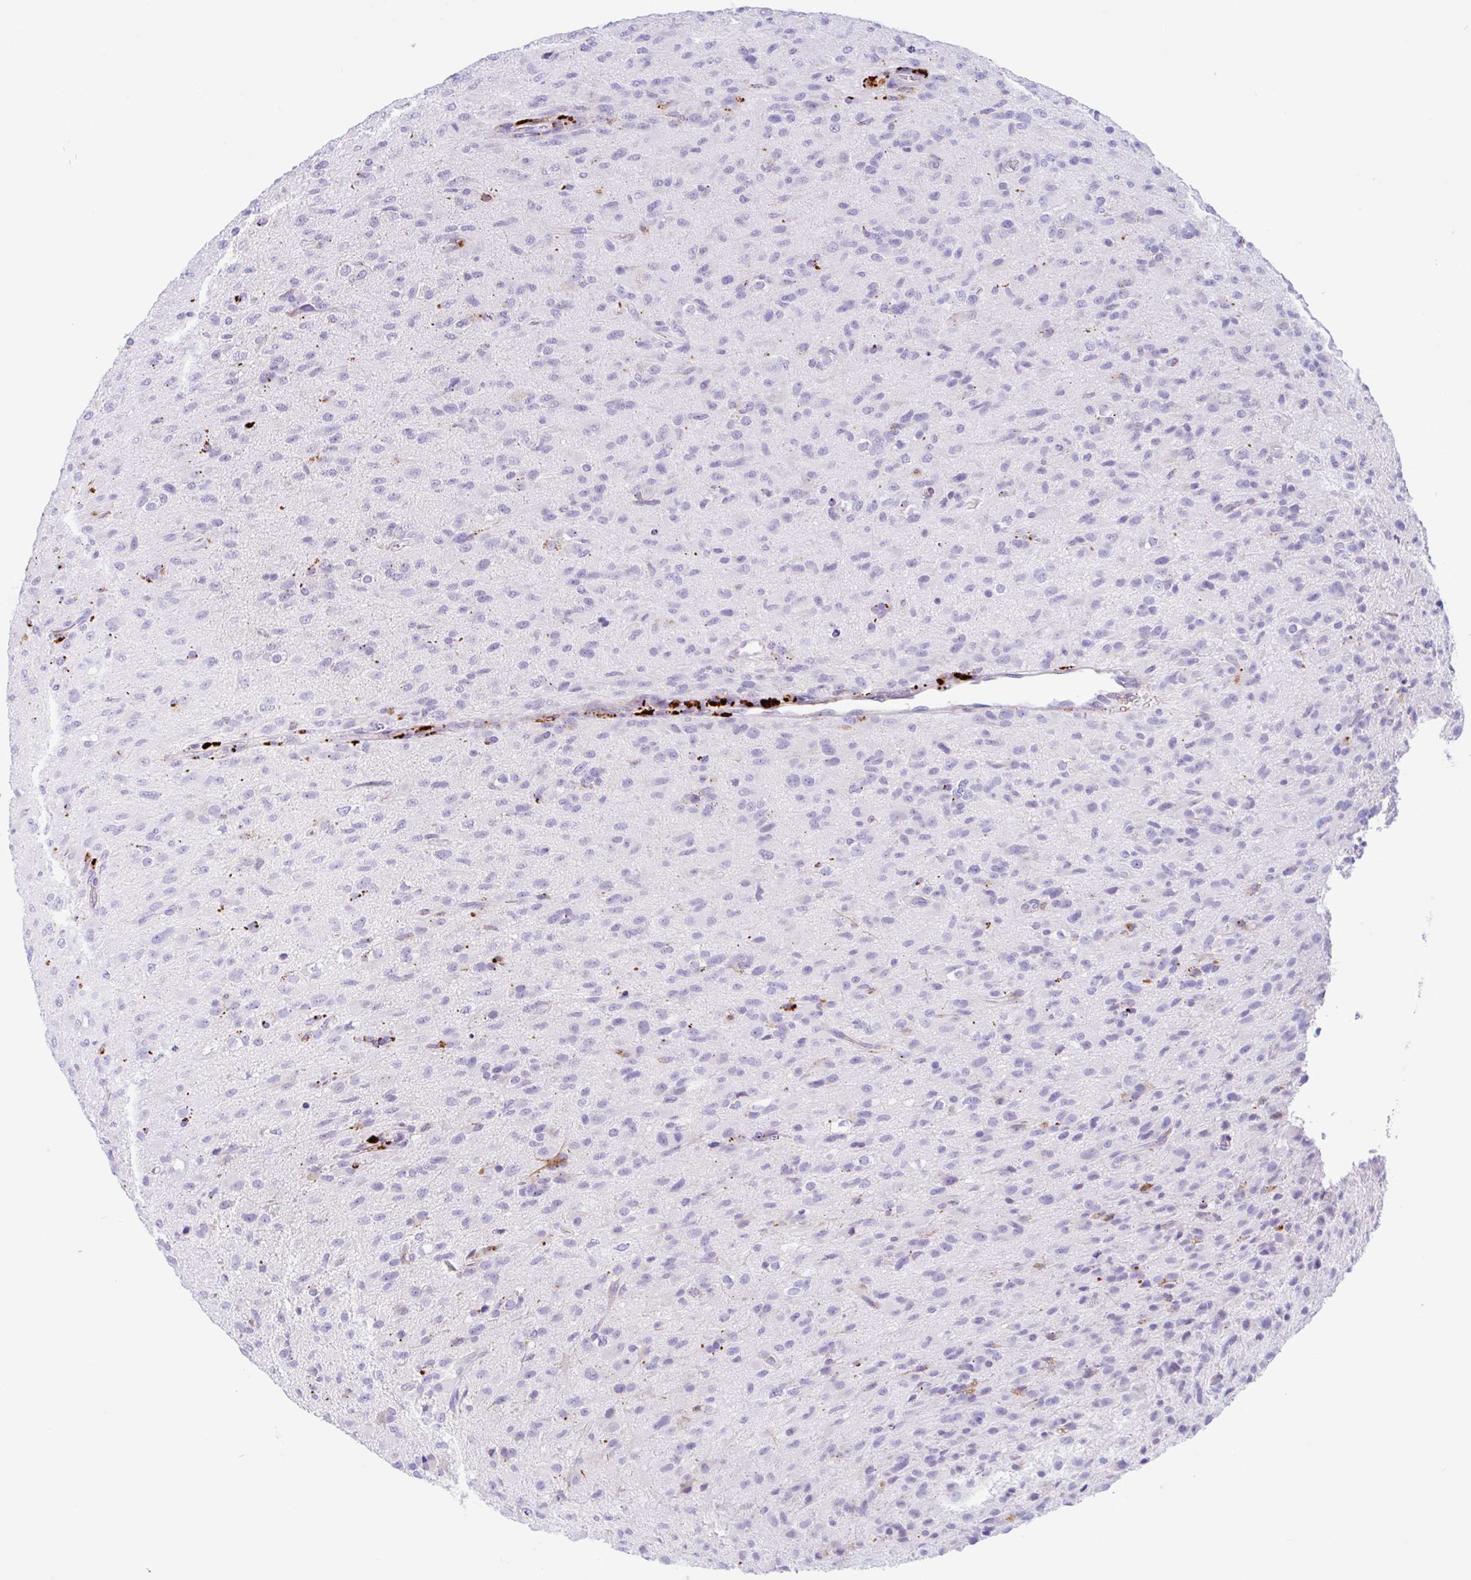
{"staining": {"intensity": "negative", "quantity": "none", "location": "none"}, "tissue": "glioma", "cell_type": "Tumor cells", "image_type": "cancer", "snomed": [{"axis": "morphology", "description": "Glioma, malignant, Low grade"}, {"axis": "topography", "description": "Brain"}], "caption": "The immunohistochemistry (IHC) image has no significant positivity in tumor cells of malignant low-grade glioma tissue. (DAB immunohistochemistry, high magnification).", "gene": "ANKRD9", "patient": {"sex": "male", "age": 65}}